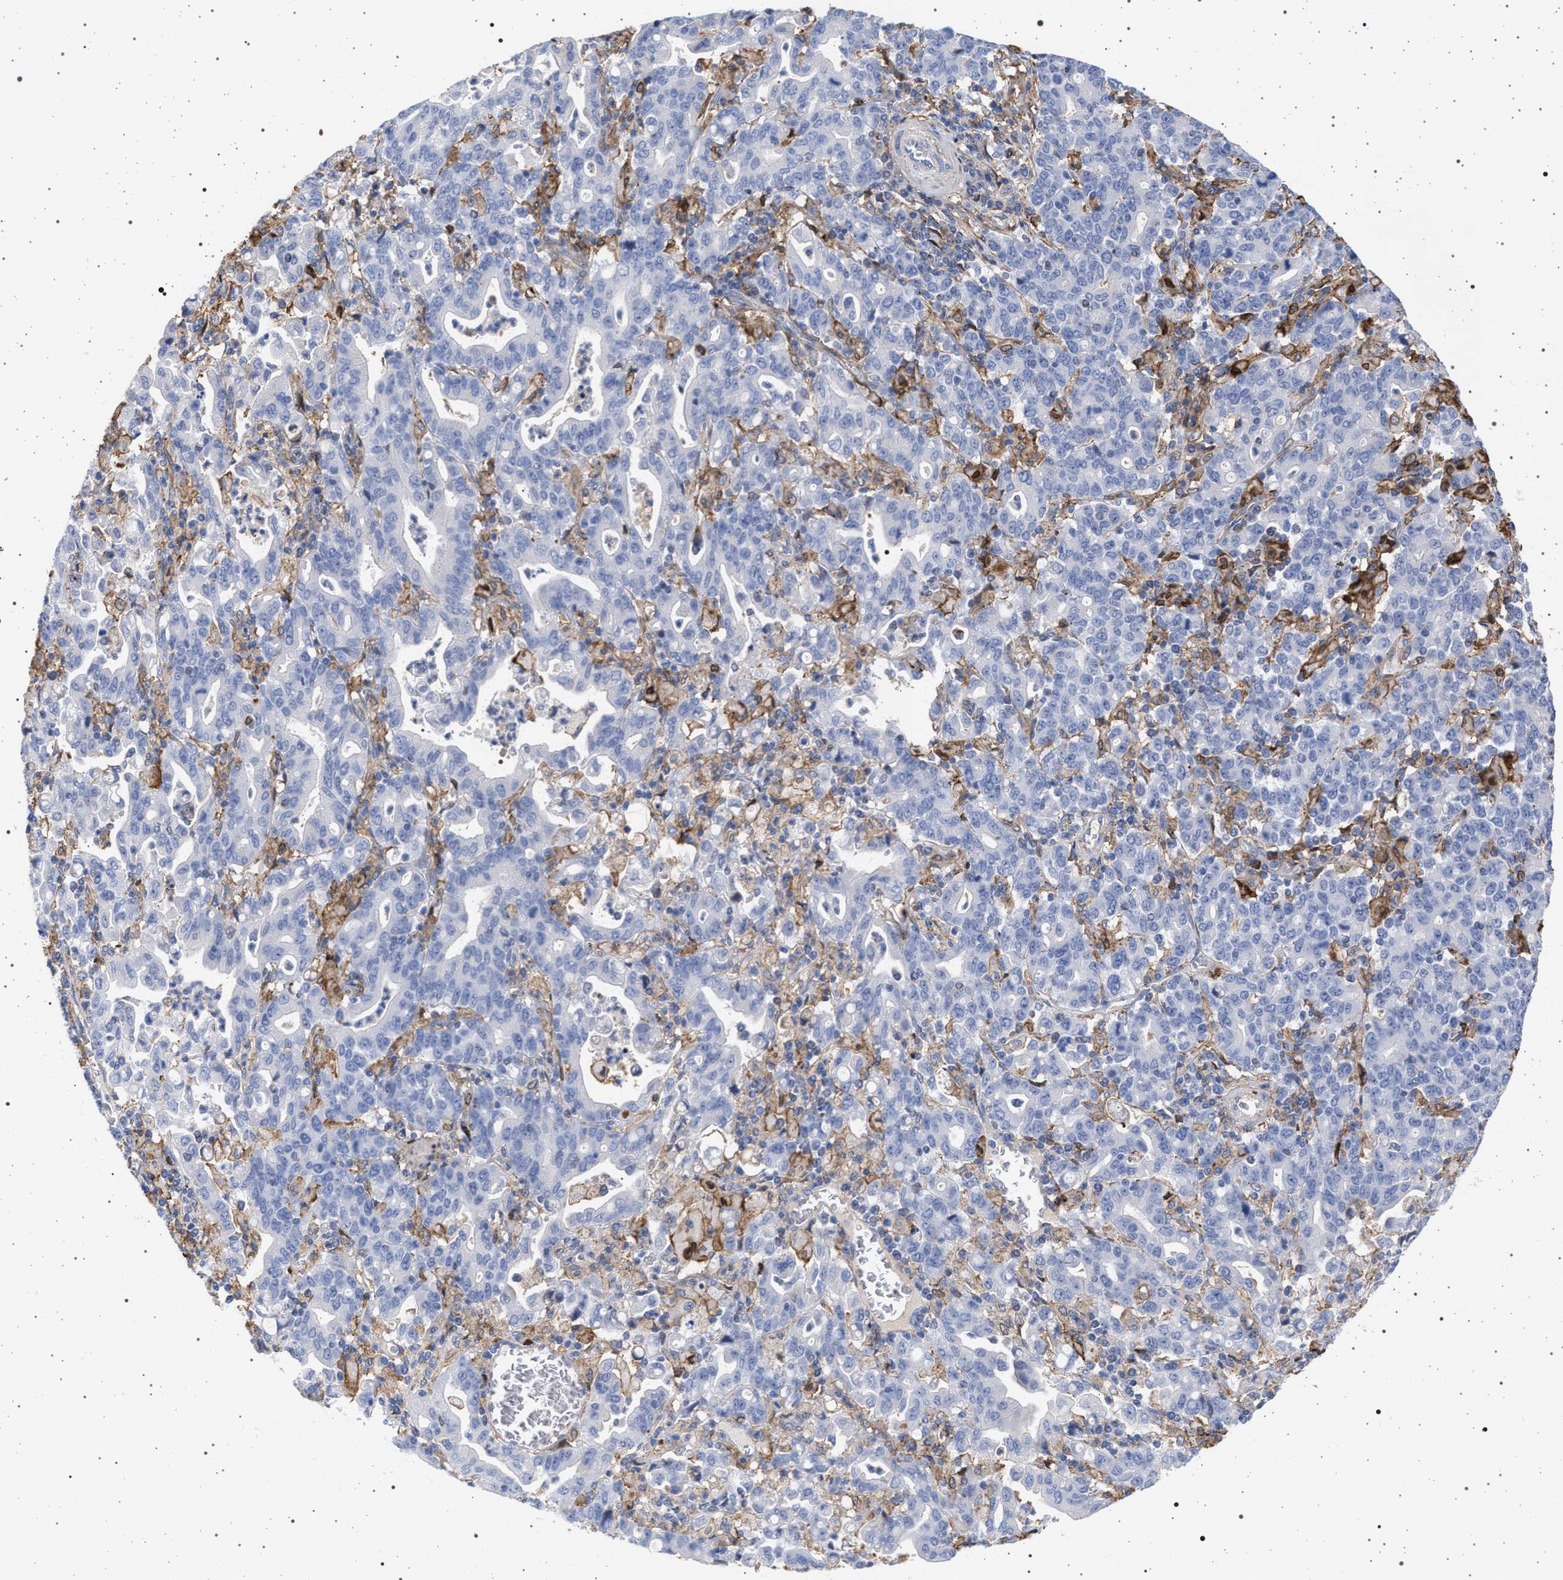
{"staining": {"intensity": "negative", "quantity": "none", "location": "none"}, "tissue": "stomach cancer", "cell_type": "Tumor cells", "image_type": "cancer", "snomed": [{"axis": "morphology", "description": "Adenocarcinoma, NOS"}, {"axis": "topography", "description": "Stomach, upper"}], "caption": "This is an immunohistochemistry (IHC) micrograph of human stomach cancer. There is no positivity in tumor cells.", "gene": "PLG", "patient": {"sex": "male", "age": 69}}